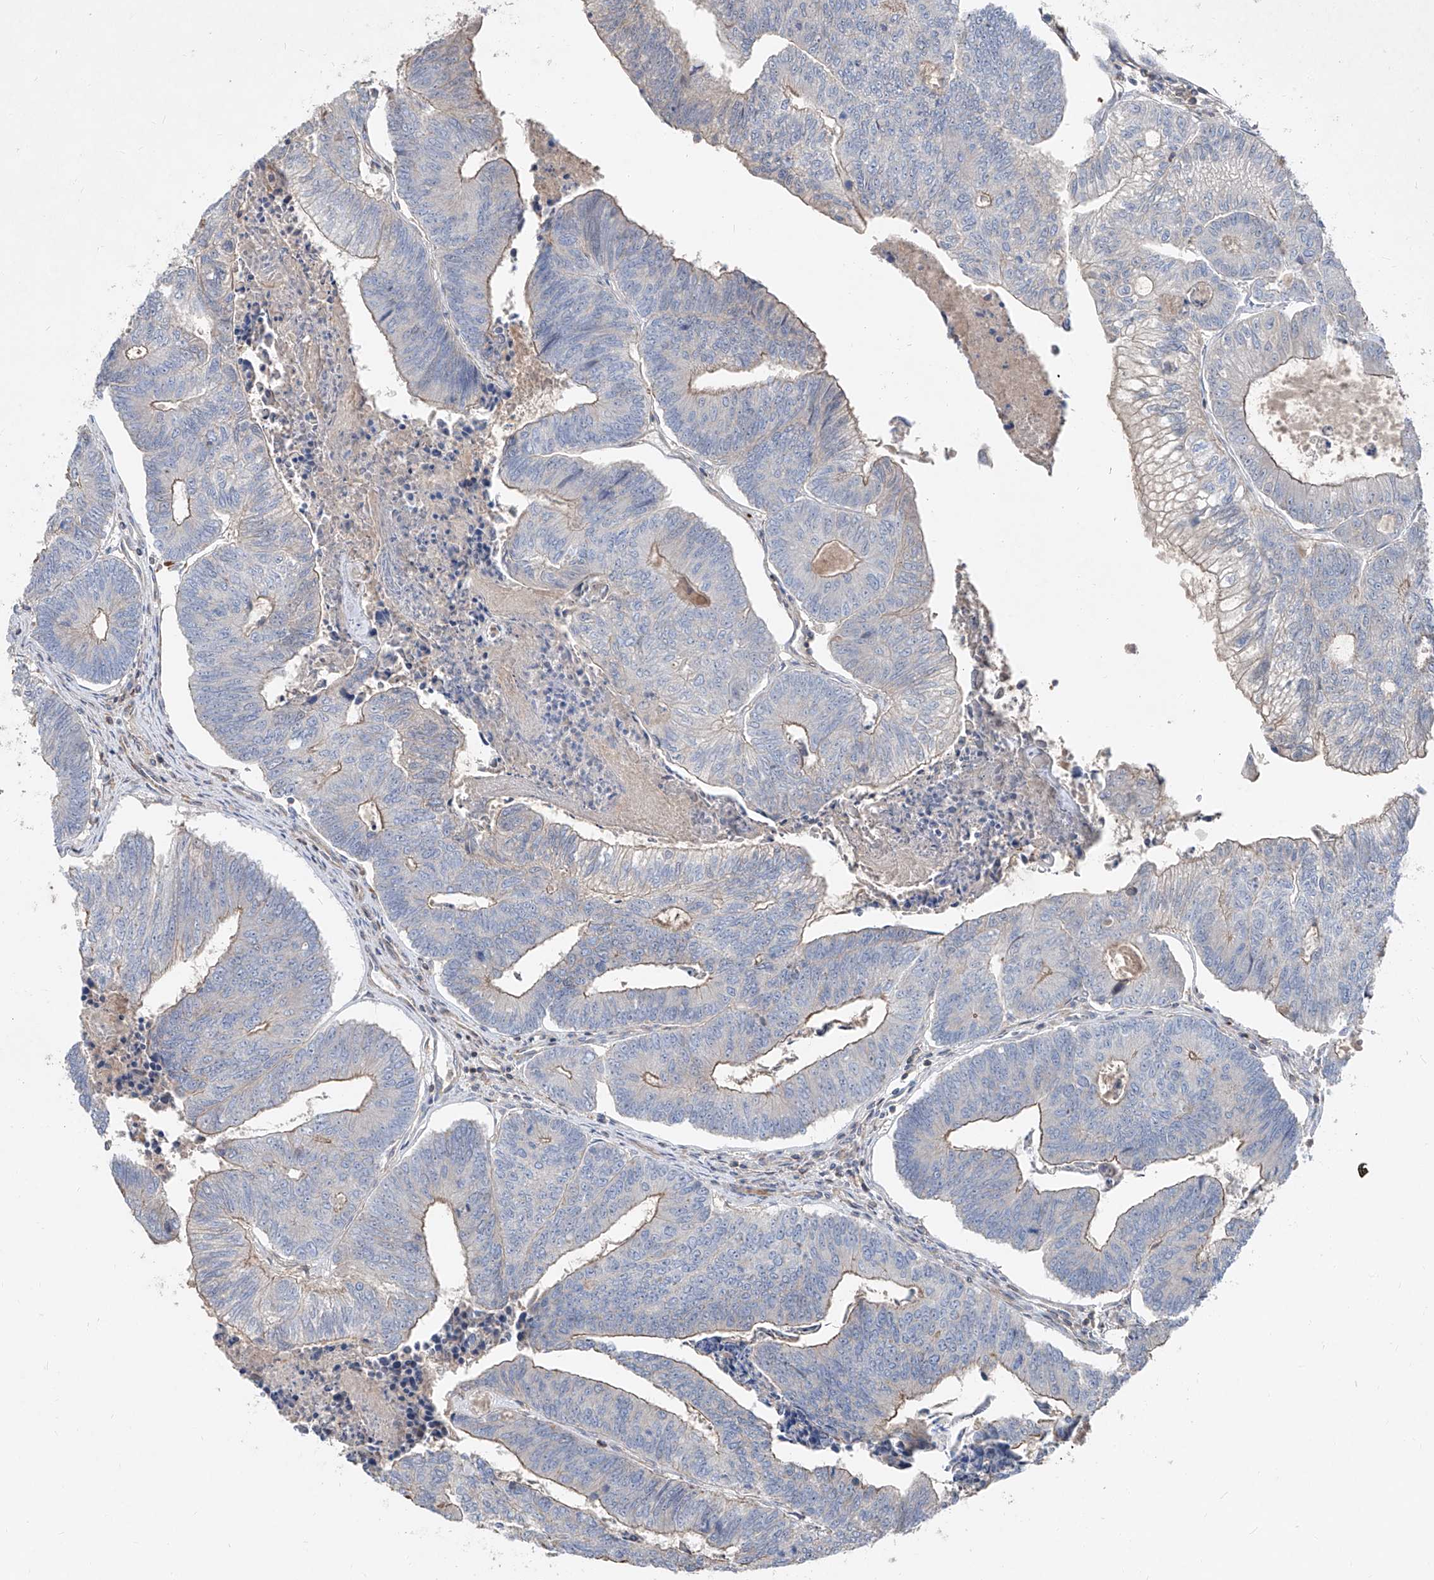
{"staining": {"intensity": "weak", "quantity": "25%-75%", "location": "cytoplasmic/membranous"}, "tissue": "colorectal cancer", "cell_type": "Tumor cells", "image_type": "cancer", "snomed": [{"axis": "morphology", "description": "Adenocarcinoma, NOS"}, {"axis": "topography", "description": "Colon"}], "caption": "Immunohistochemical staining of human colorectal adenocarcinoma exhibits low levels of weak cytoplasmic/membranous protein positivity in about 25%-75% of tumor cells. The staining was performed using DAB (3,3'-diaminobenzidine), with brown indicating positive protein expression. Nuclei are stained blue with hematoxylin.", "gene": "UFD1", "patient": {"sex": "female", "age": 67}}